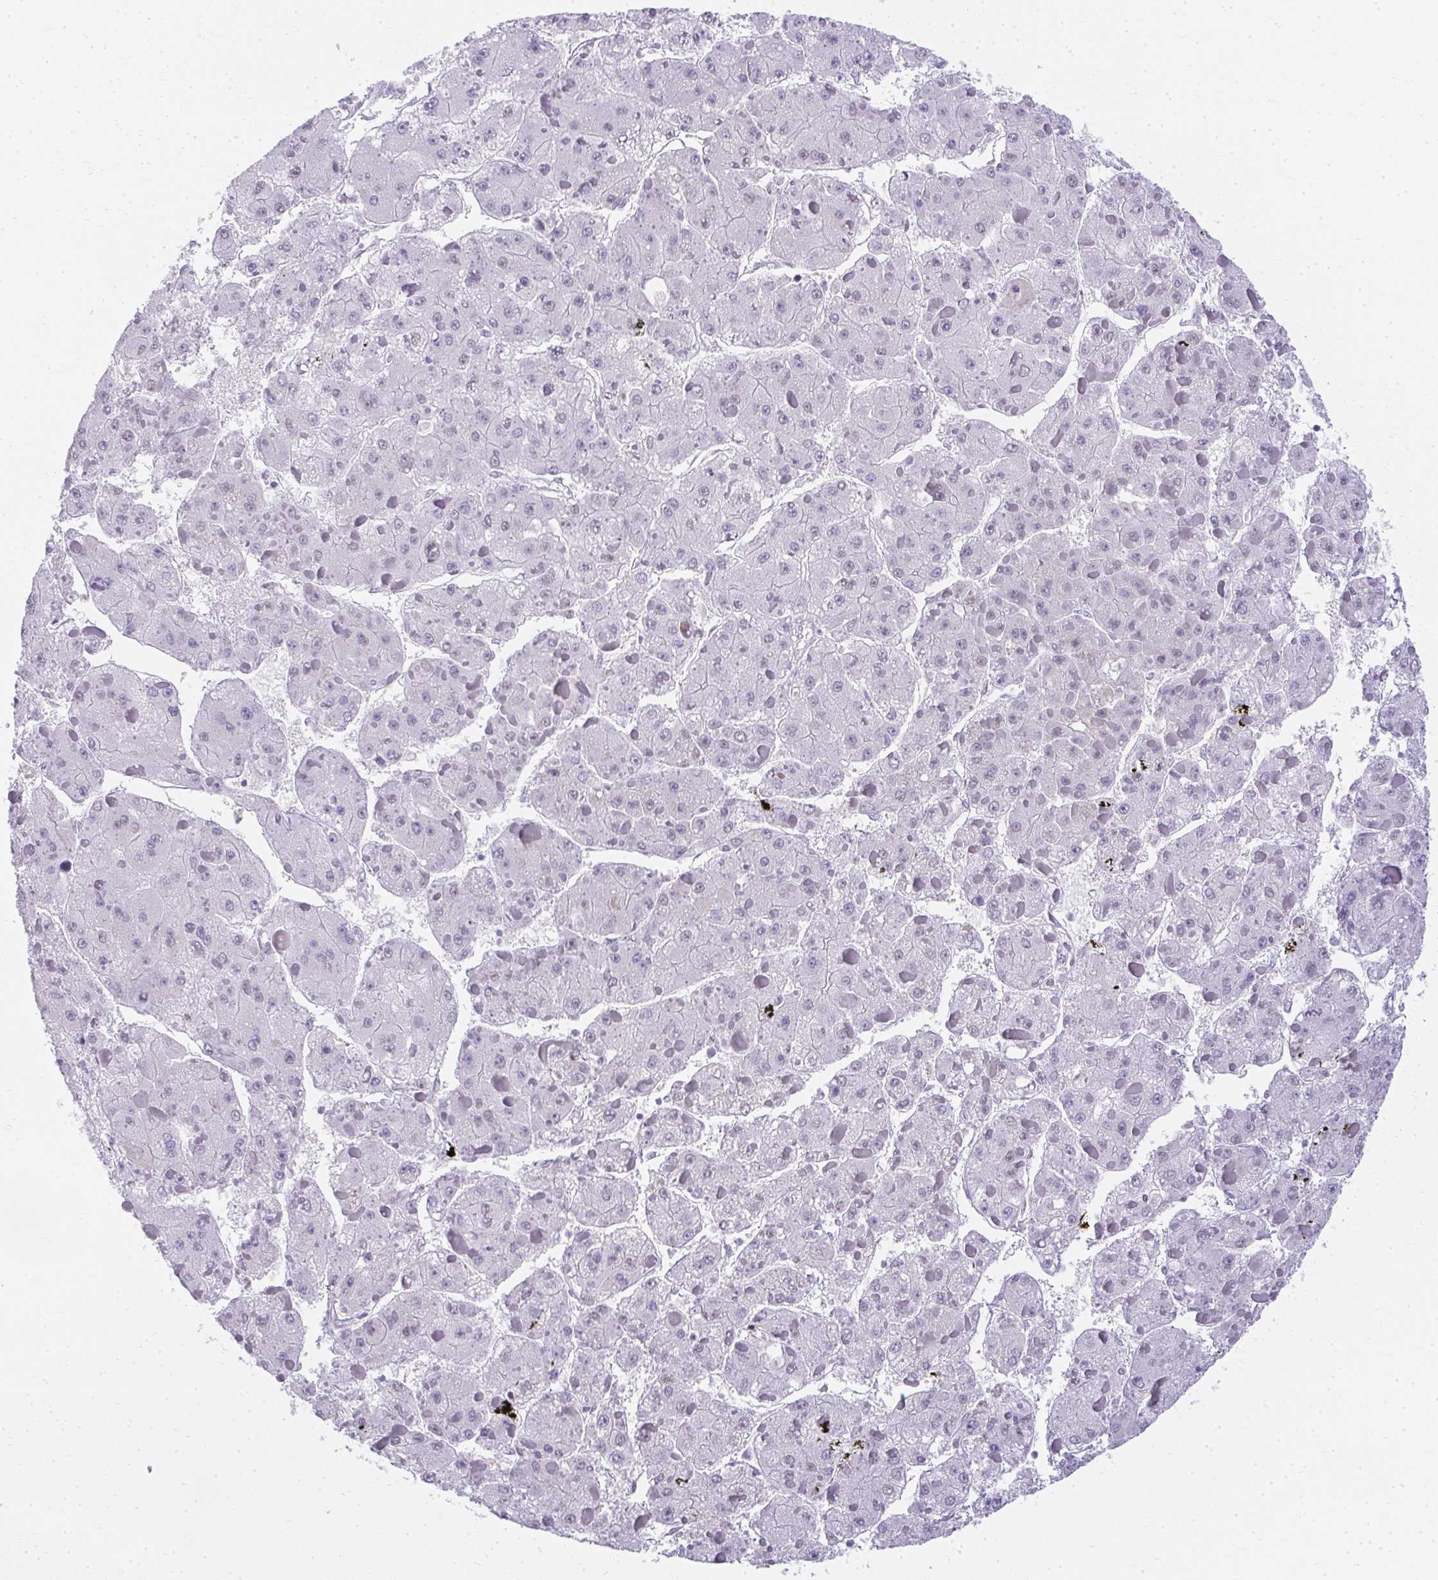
{"staining": {"intensity": "negative", "quantity": "none", "location": "none"}, "tissue": "liver cancer", "cell_type": "Tumor cells", "image_type": "cancer", "snomed": [{"axis": "morphology", "description": "Carcinoma, Hepatocellular, NOS"}, {"axis": "topography", "description": "Liver"}], "caption": "The IHC histopathology image has no significant positivity in tumor cells of liver hepatocellular carcinoma tissue.", "gene": "PLA2G1B", "patient": {"sex": "female", "age": 73}}